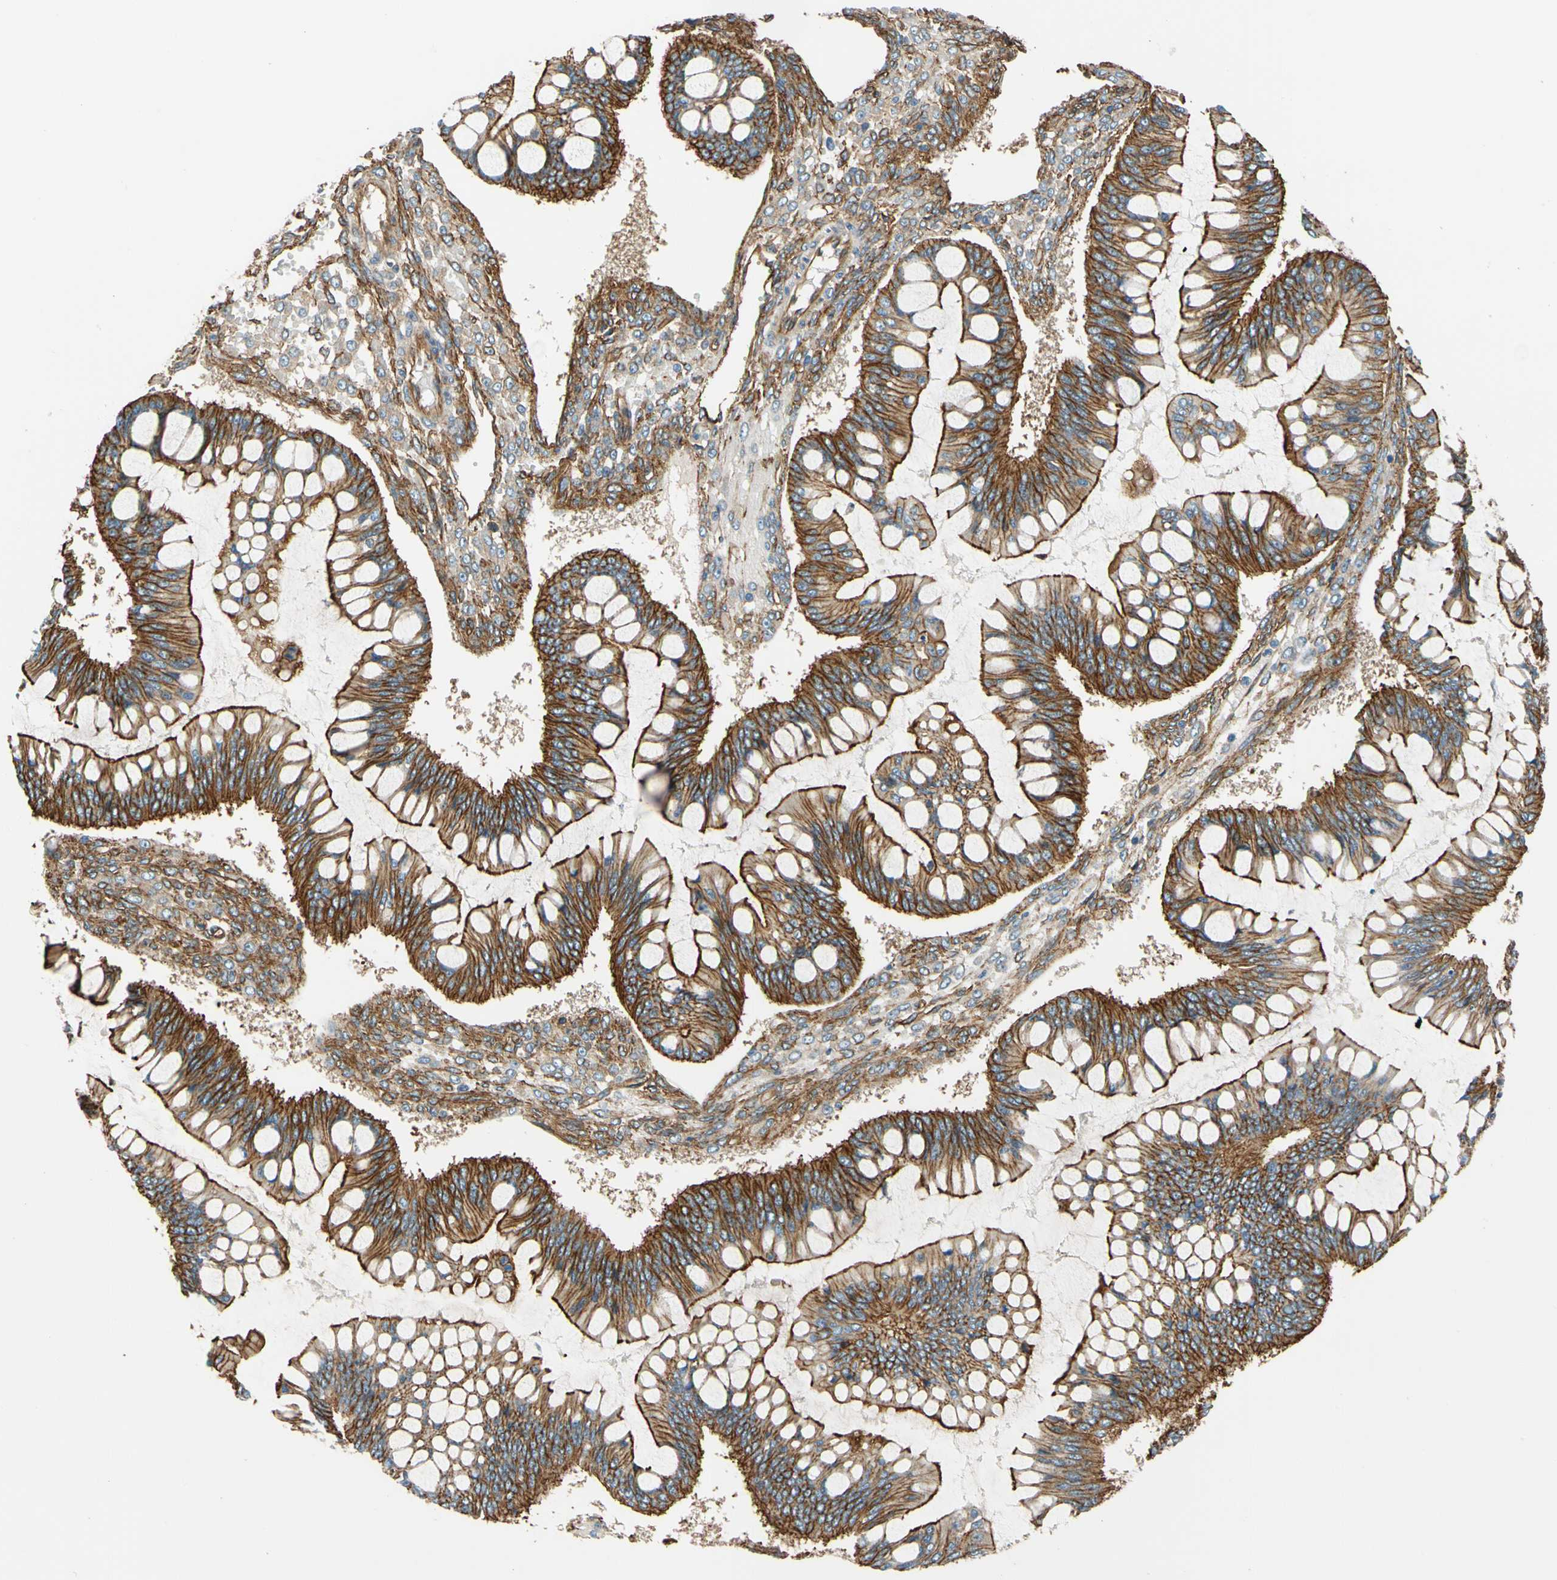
{"staining": {"intensity": "strong", "quantity": ">75%", "location": "cytoplasmic/membranous"}, "tissue": "ovarian cancer", "cell_type": "Tumor cells", "image_type": "cancer", "snomed": [{"axis": "morphology", "description": "Cystadenocarcinoma, mucinous, NOS"}, {"axis": "topography", "description": "Ovary"}], "caption": "IHC (DAB (3,3'-diaminobenzidine)) staining of human ovarian cancer (mucinous cystadenocarcinoma) displays strong cytoplasmic/membranous protein positivity in about >75% of tumor cells.", "gene": "SPTAN1", "patient": {"sex": "female", "age": 73}}